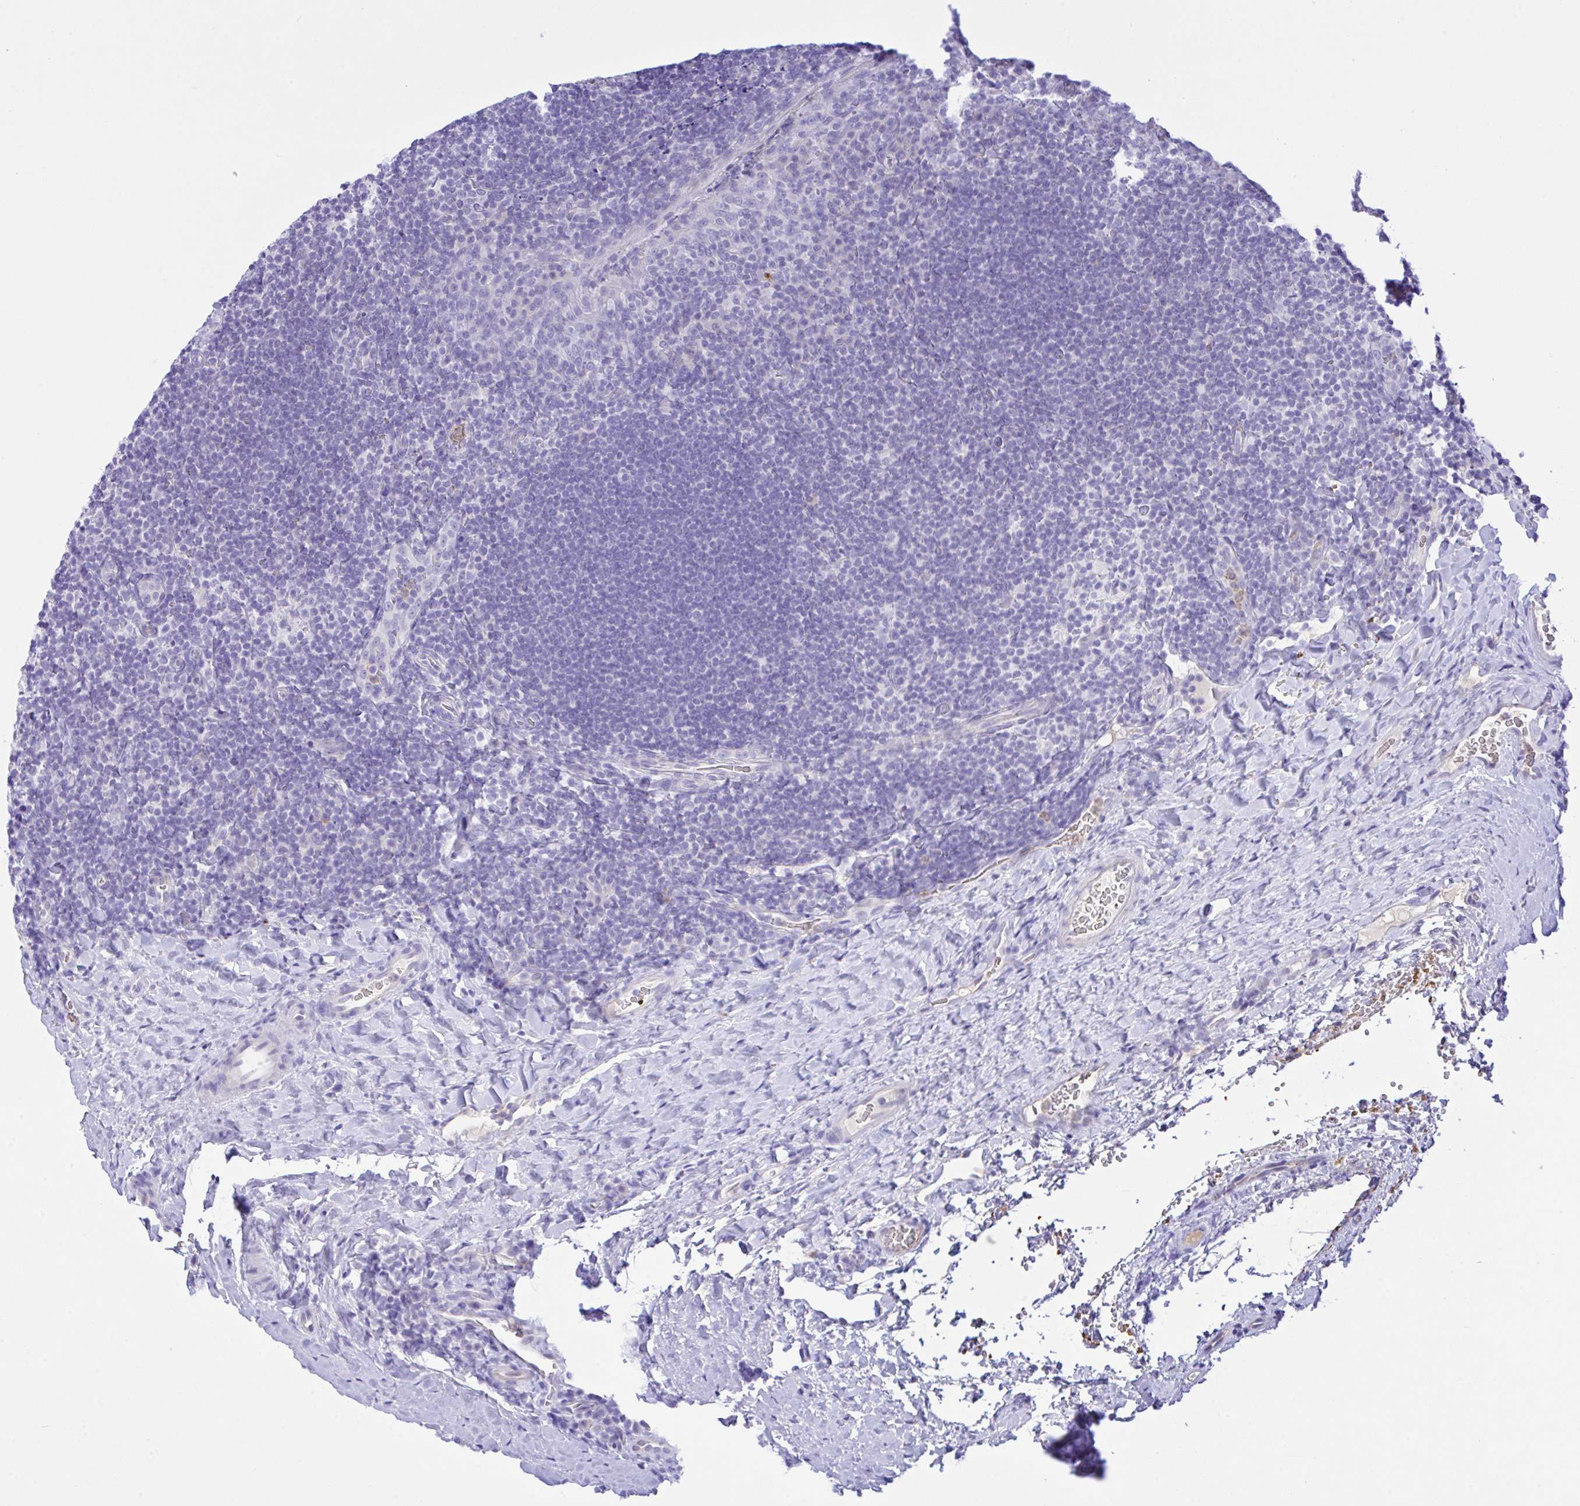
{"staining": {"intensity": "negative", "quantity": "none", "location": "none"}, "tissue": "tonsil", "cell_type": "Germinal center cells", "image_type": "normal", "snomed": [{"axis": "morphology", "description": "Normal tissue, NOS"}, {"axis": "topography", "description": "Tonsil"}], "caption": "DAB (3,3'-diaminobenzidine) immunohistochemical staining of benign tonsil exhibits no significant staining in germinal center cells. The staining is performed using DAB (3,3'-diaminobenzidine) brown chromogen with nuclei counter-stained in using hematoxylin.", "gene": "ZNF221", "patient": {"sex": "male", "age": 17}}